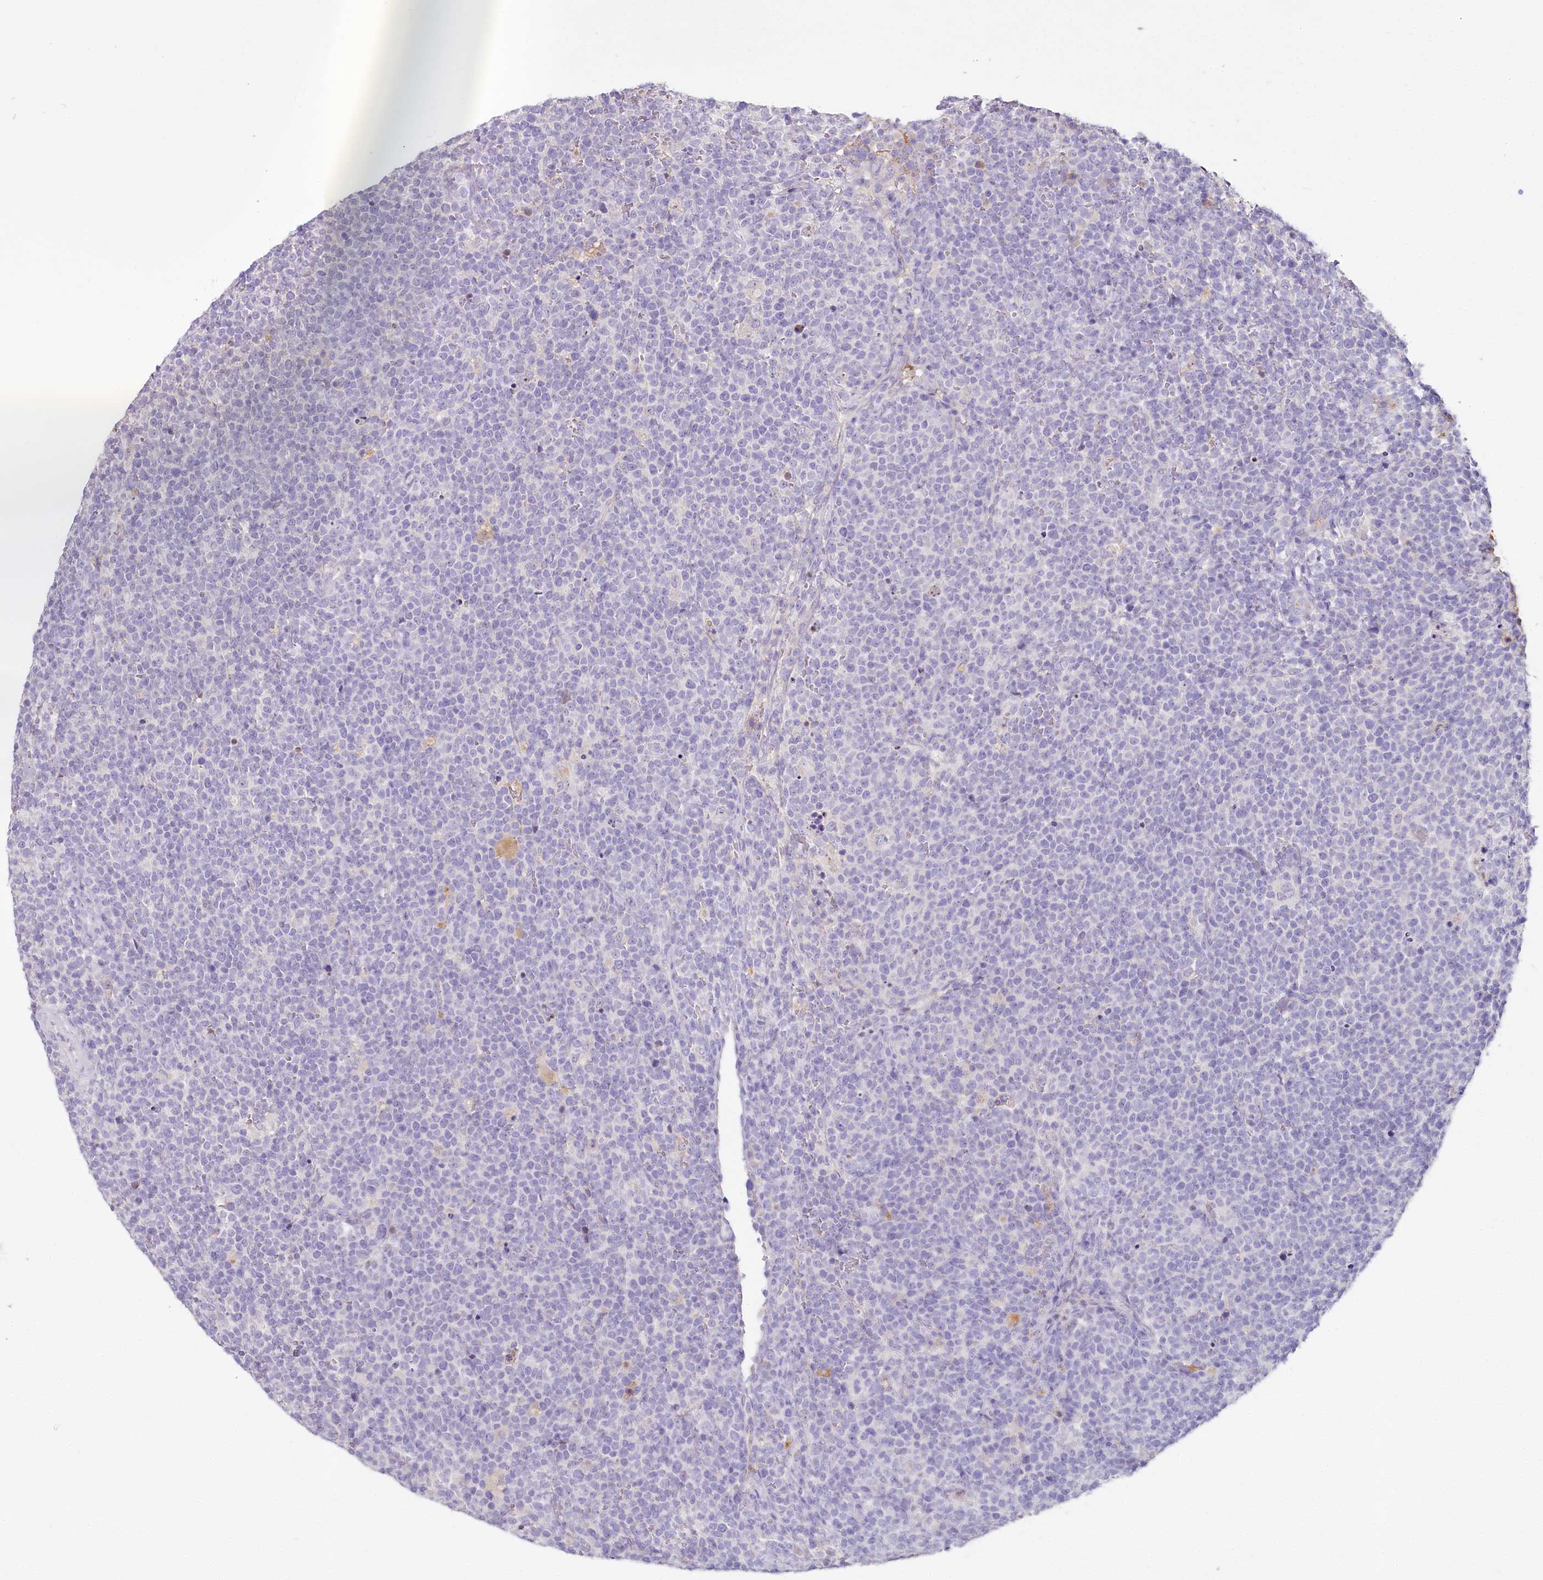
{"staining": {"intensity": "negative", "quantity": "none", "location": "none"}, "tissue": "lymphoma", "cell_type": "Tumor cells", "image_type": "cancer", "snomed": [{"axis": "morphology", "description": "Malignant lymphoma, non-Hodgkin's type, High grade"}, {"axis": "topography", "description": "Lymph node"}], "caption": "A micrograph of human malignant lymphoma, non-Hodgkin's type (high-grade) is negative for staining in tumor cells.", "gene": "HPD", "patient": {"sex": "male", "age": 61}}